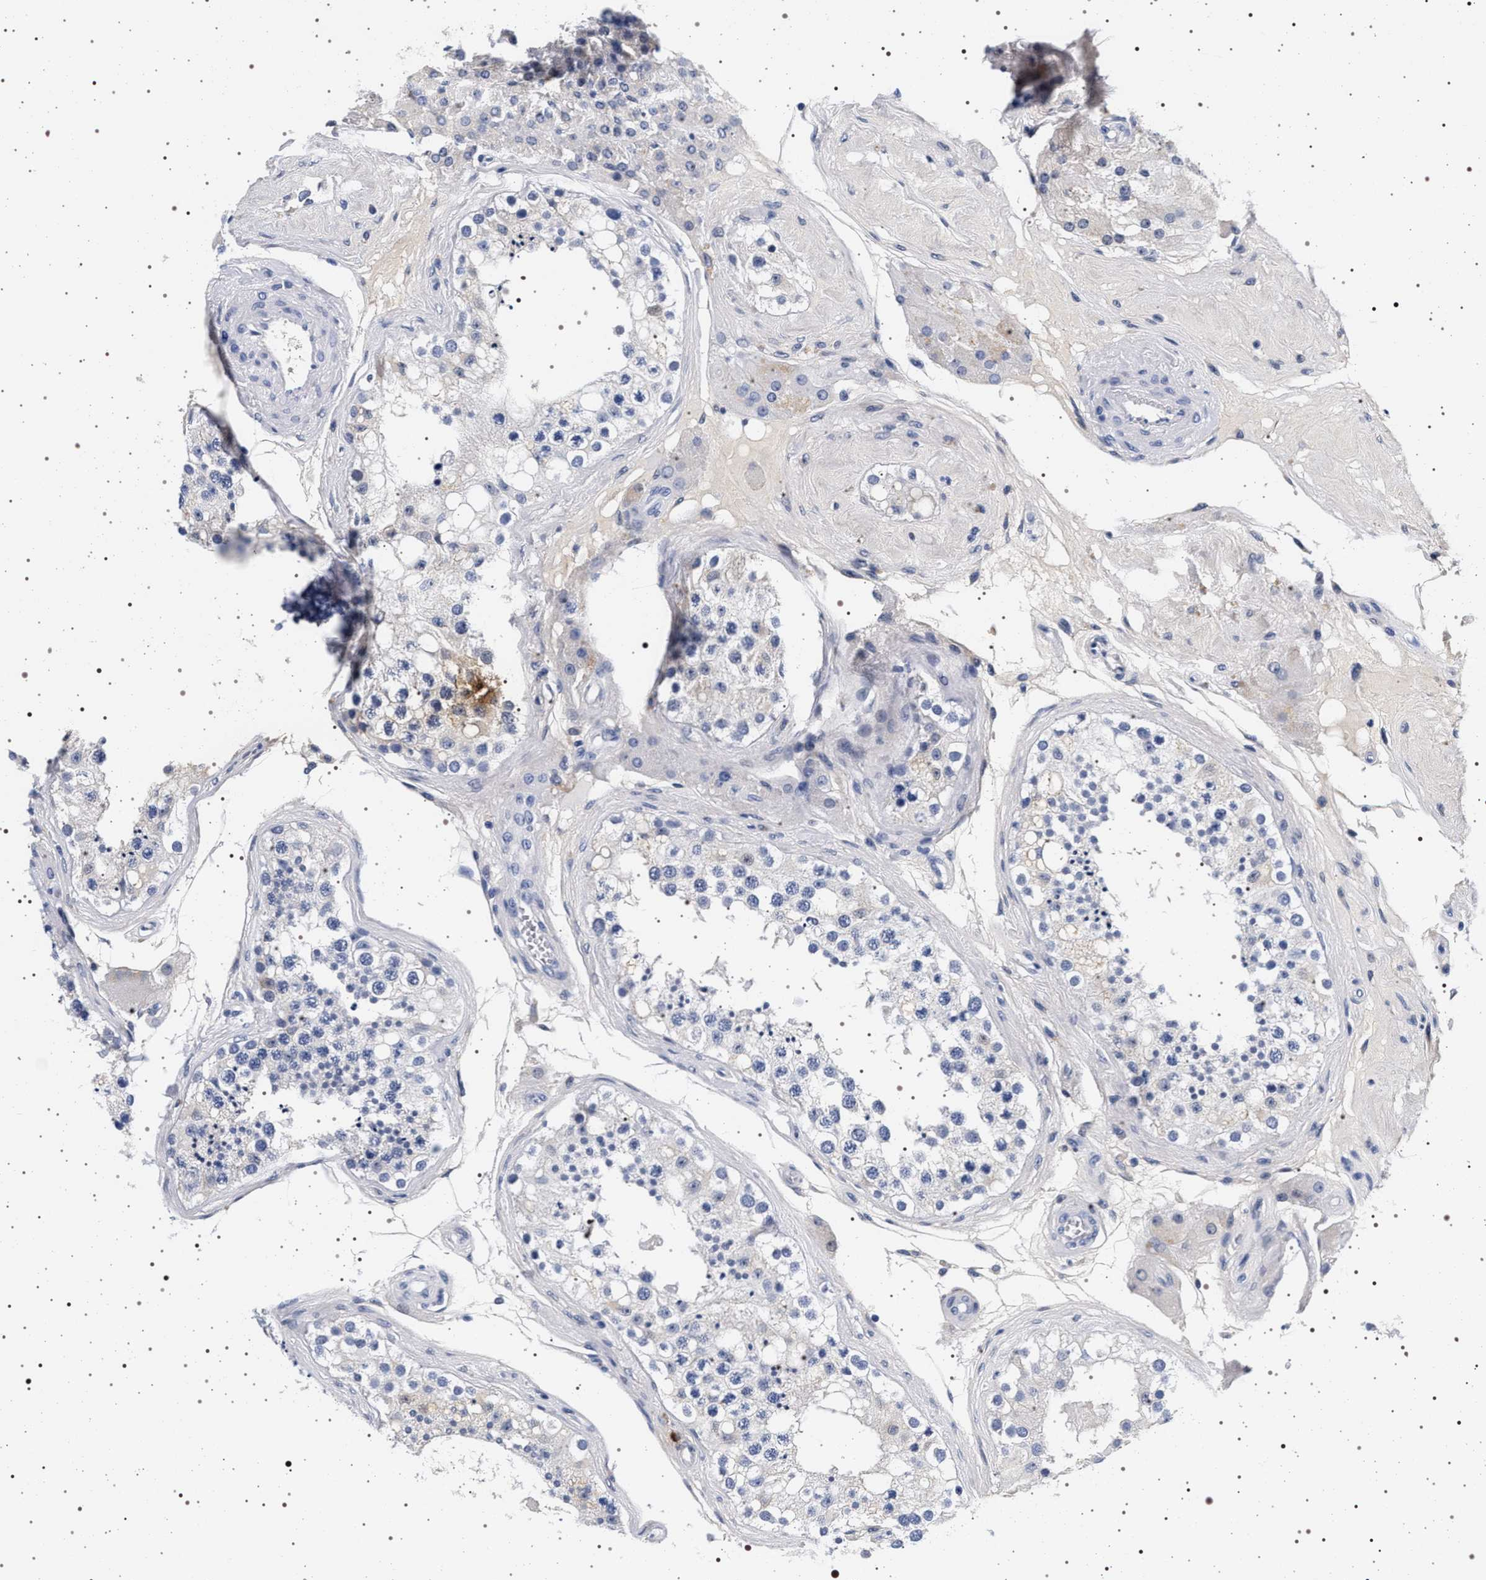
{"staining": {"intensity": "weak", "quantity": "<25%", "location": "cytoplasmic/membranous"}, "tissue": "testis", "cell_type": "Cells in seminiferous ducts", "image_type": "normal", "snomed": [{"axis": "morphology", "description": "Normal tissue, NOS"}, {"axis": "topography", "description": "Testis"}], "caption": "Histopathology image shows no significant protein expression in cells in seminiferous ducts of unremarkable testis.", "gene": "MAPK10", "patient": {"sex": "male", "age": 68}}